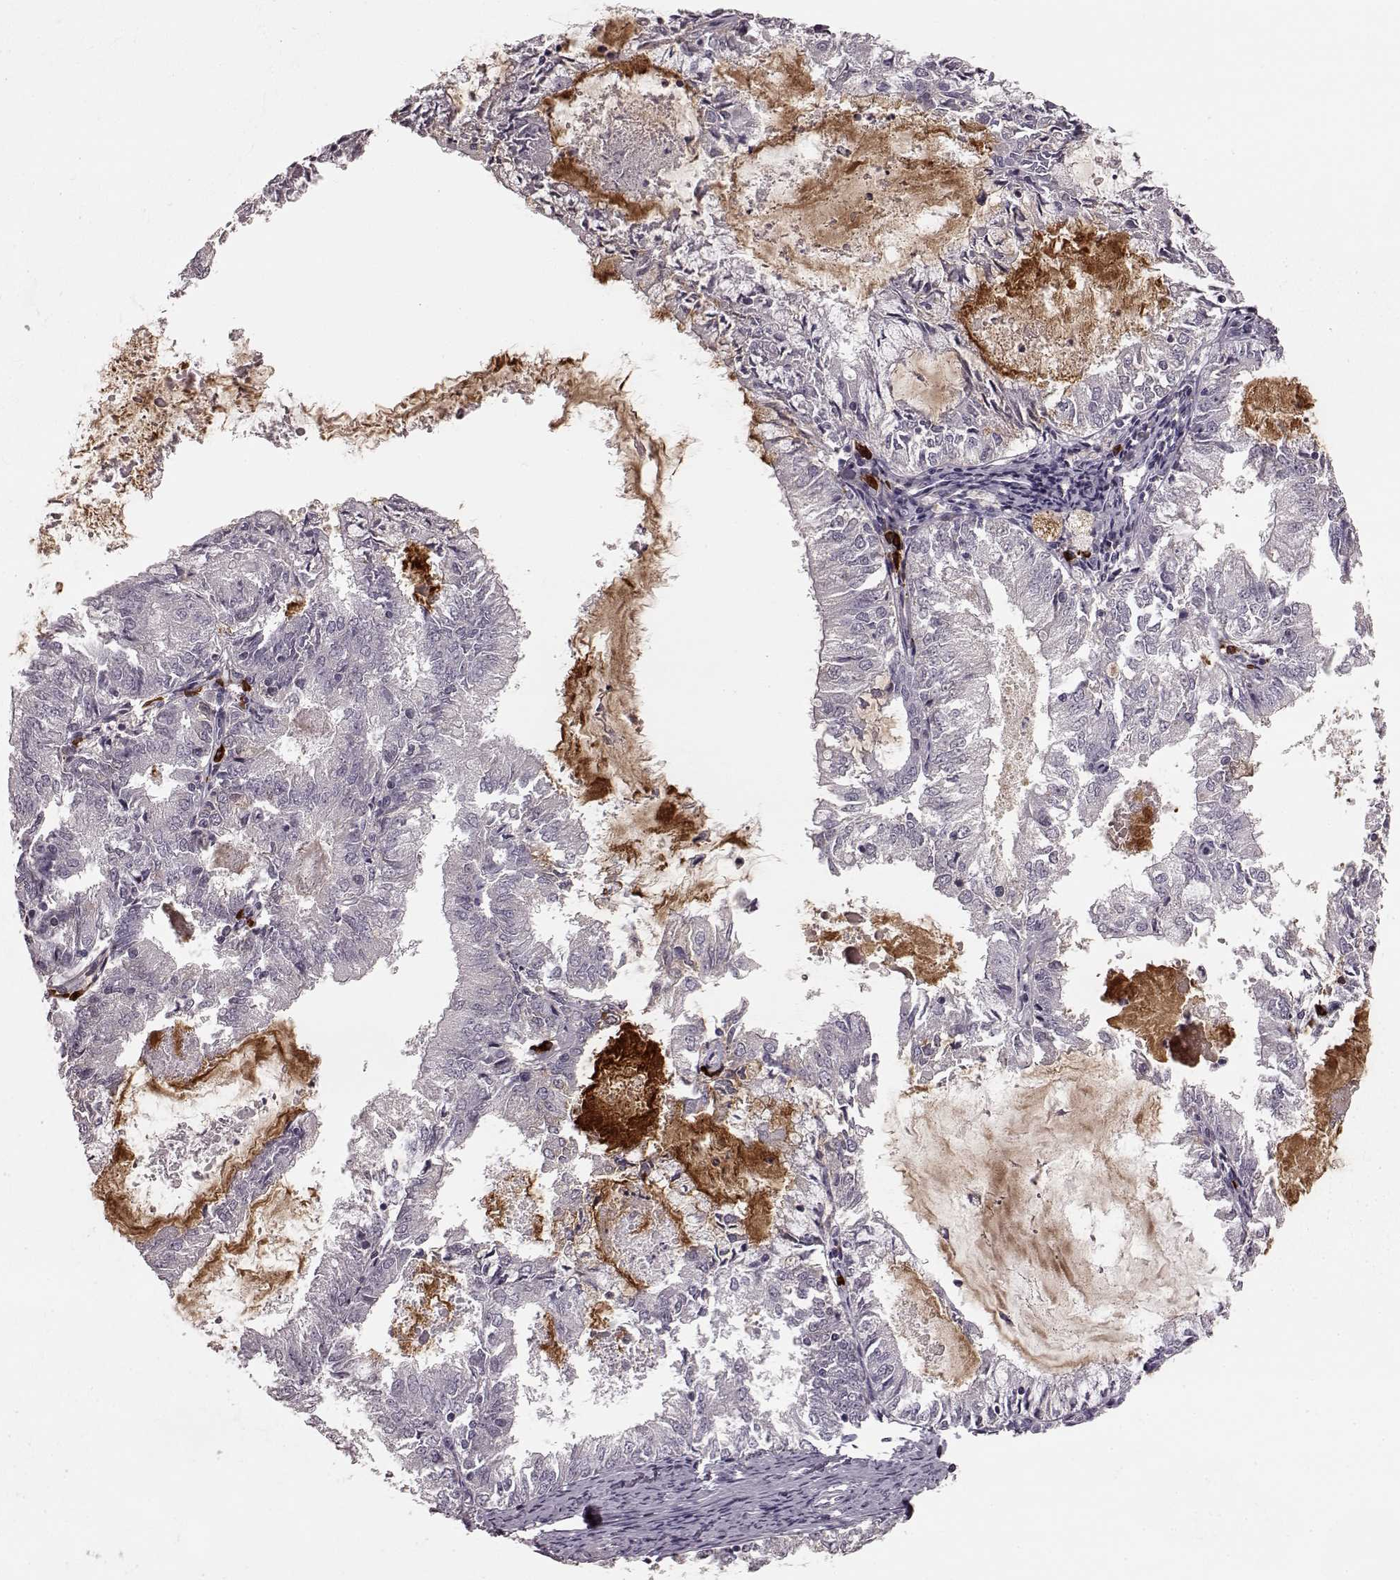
{"staining": {"intensity": "negative", "quantity": "none", "location": "none"}, "tissue": "endometrial cancer", "cell_type": "Tumor cells", "image_type": "cancer", "snomed": [{"axis": "morphology", "description": "Adenocarcinoma, NOS"}, {"axis": "topography", "description": "Endometrium"}], "caption": "Endometrial adenocarcinoma stained for a protein using immunohistochemistry (IHC) displays no positivity tumor cells.", "gene": "CD28", "patient": {"sex": "female", "age": 57}}